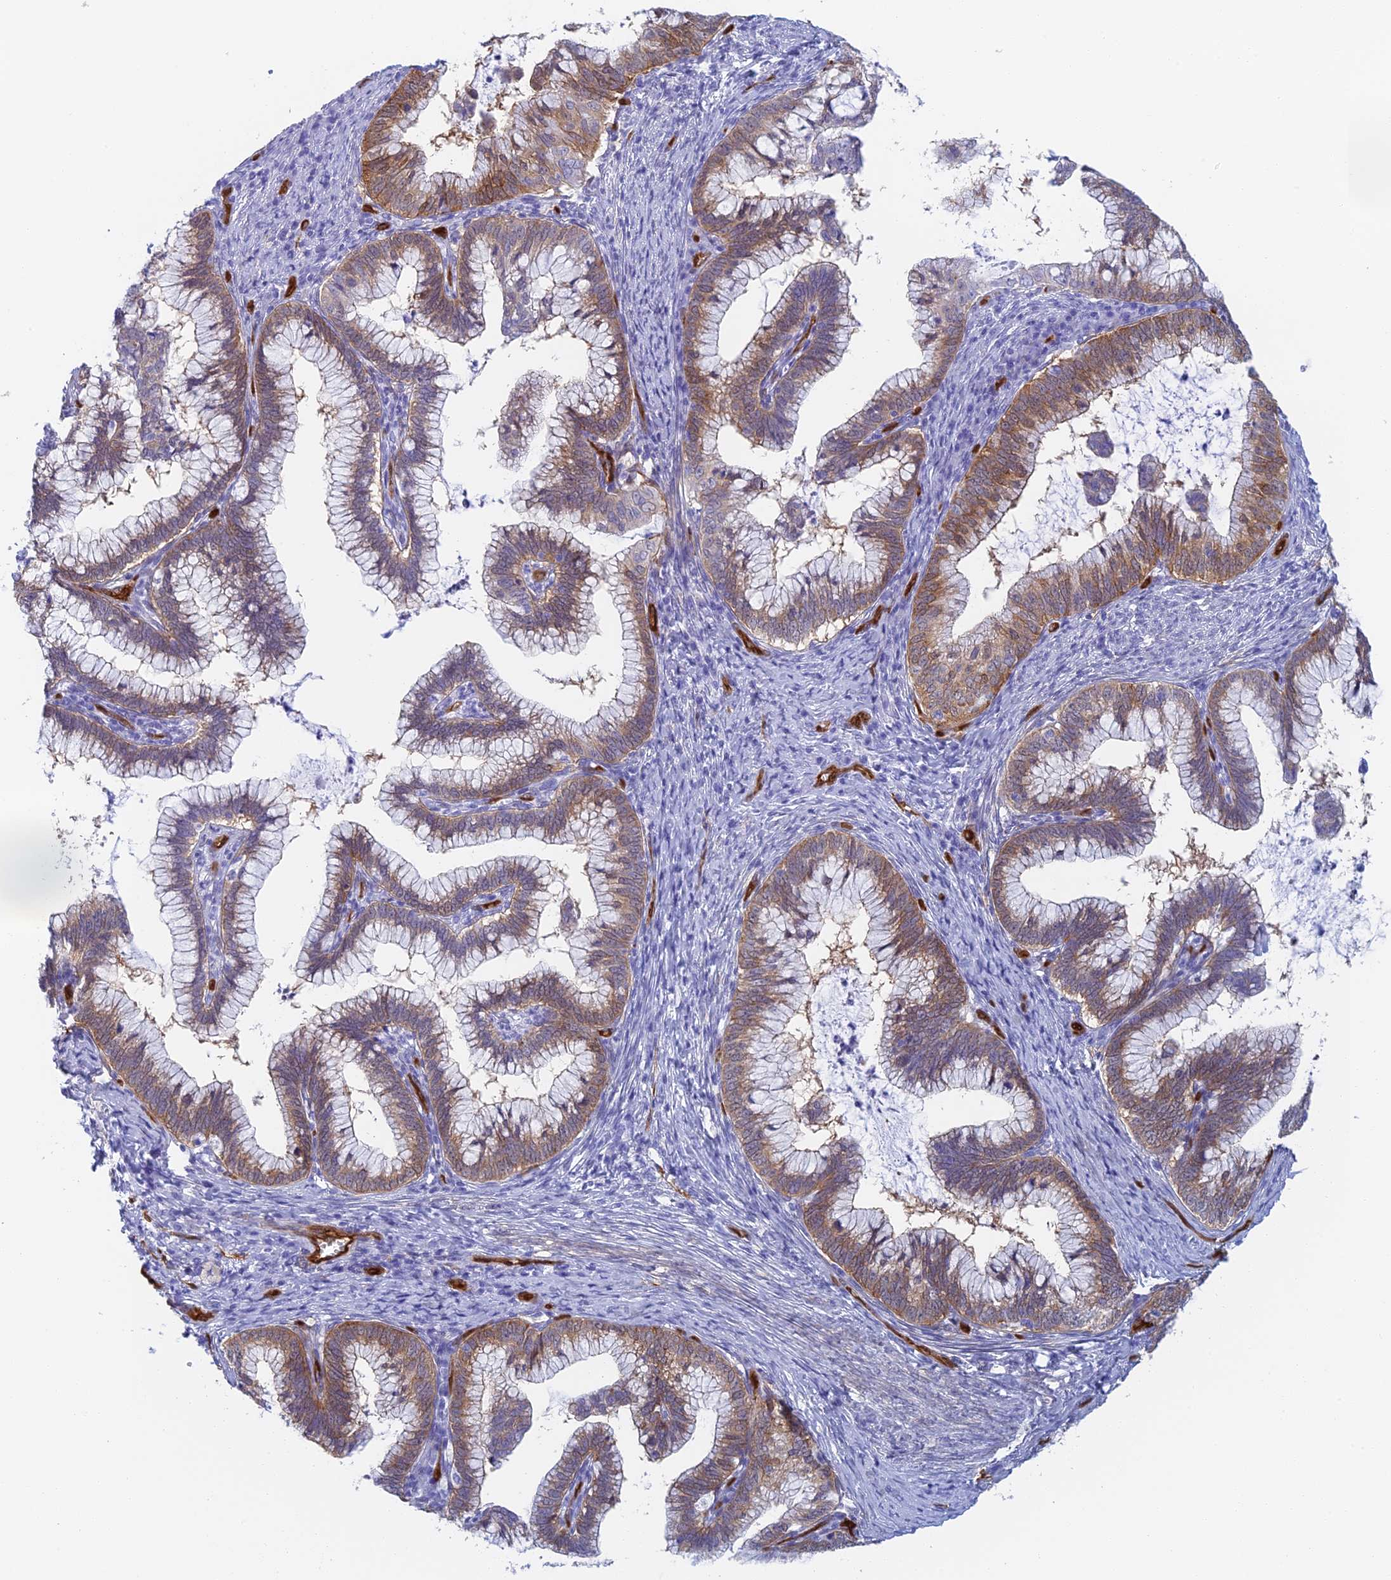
{"staining": {"intensity": "moderate", "quantity": ">75%", "location": "cytoplasmic/membranous"}, "tissue": "cervical cancer", "cell_type": "Tumor cells", "image_type": "cancer", "snomed": [{"axis": "morphology", "description": "Adenocarcinoma, NOS"}, {"axis": "topography", "description": "Cervix"}], "caption": "Cervical cancer (adenocarcinoma) stained with IHC displays moderate cytoplasmic/membranous staining in about >75% of tumor cells.", "gene": "CRIP2", "patient": {"sex": "female", "age": 36}}